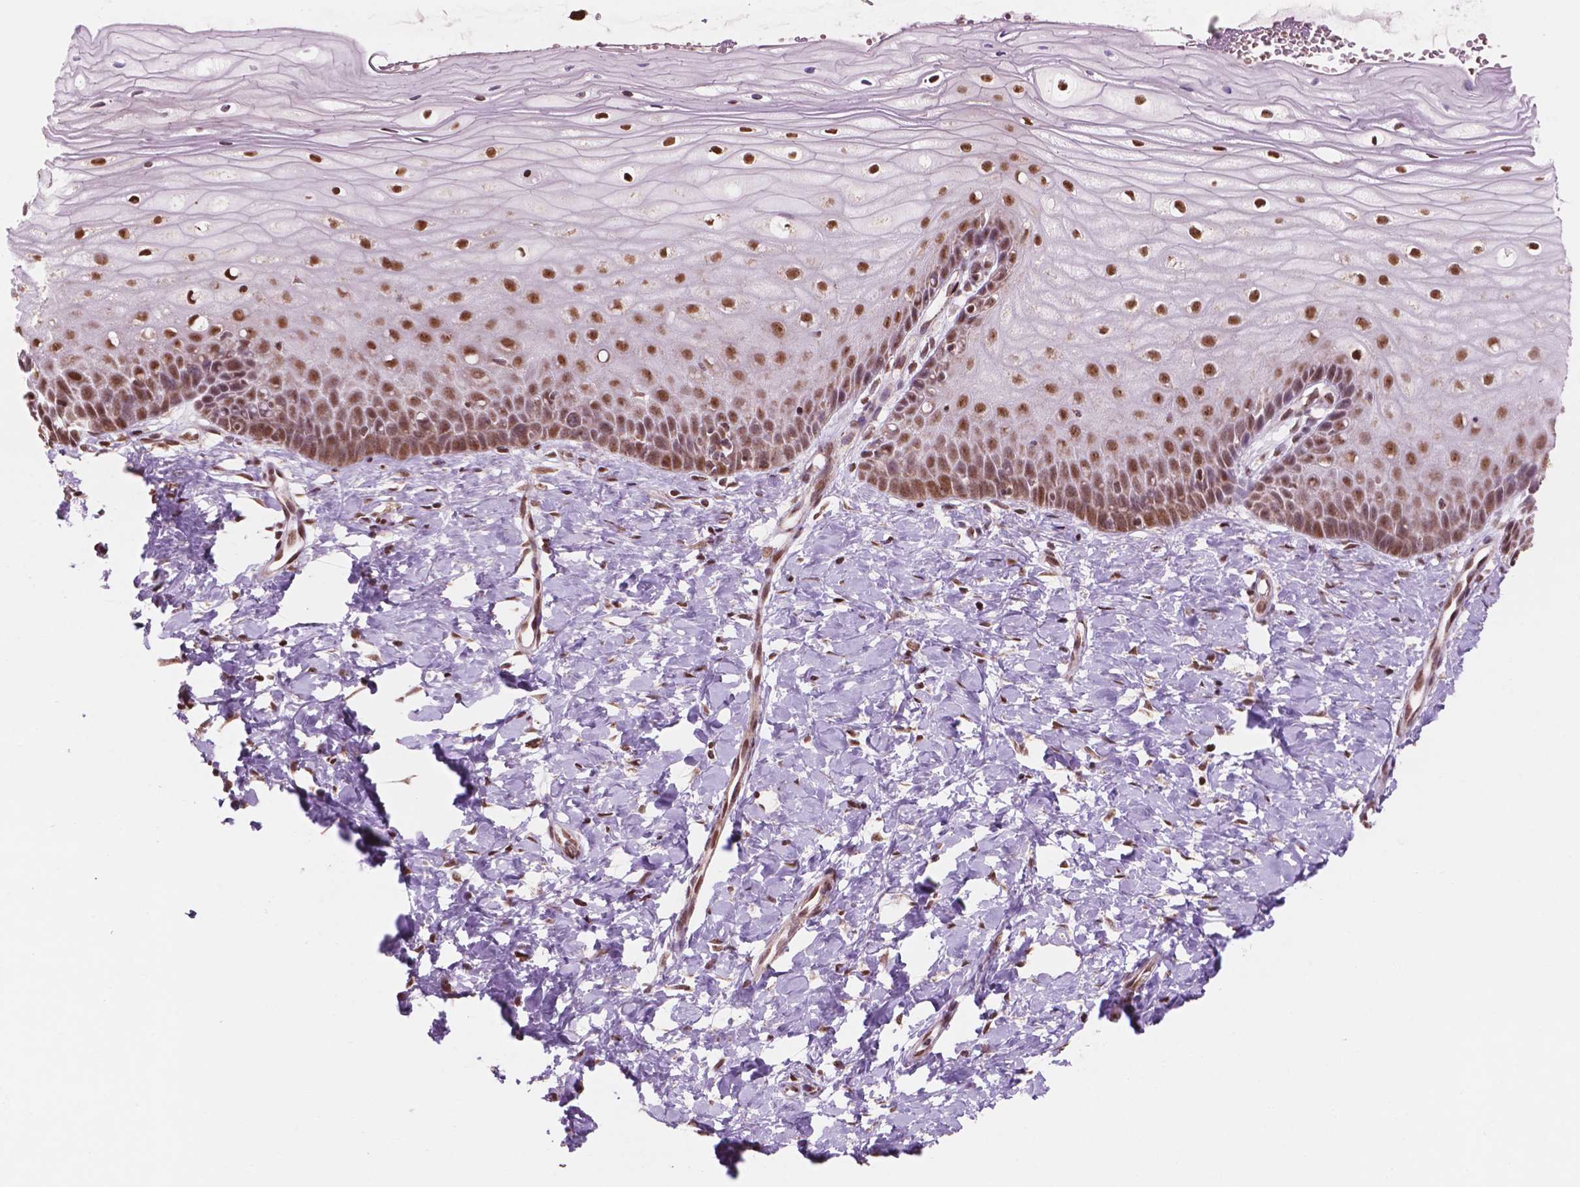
{"staining": {"intensity": "strong", "quantity": ">75%", "location": "nuclear"}, "tissue": "cervix", "cell_type": "Glandular cells", "image_type": "normal", "snomed": [{"axis": "morphology", "description": "Normal tissue, NOS"}, {"axis": "topography", "description": "Cervix"}], "caption": "Protein analysis of benign cervix reveals strong nuclear positivity in about >75% of glandular cells.", "gene": "NDUFA10", "patient": {"sex": "female", "age": 37}}